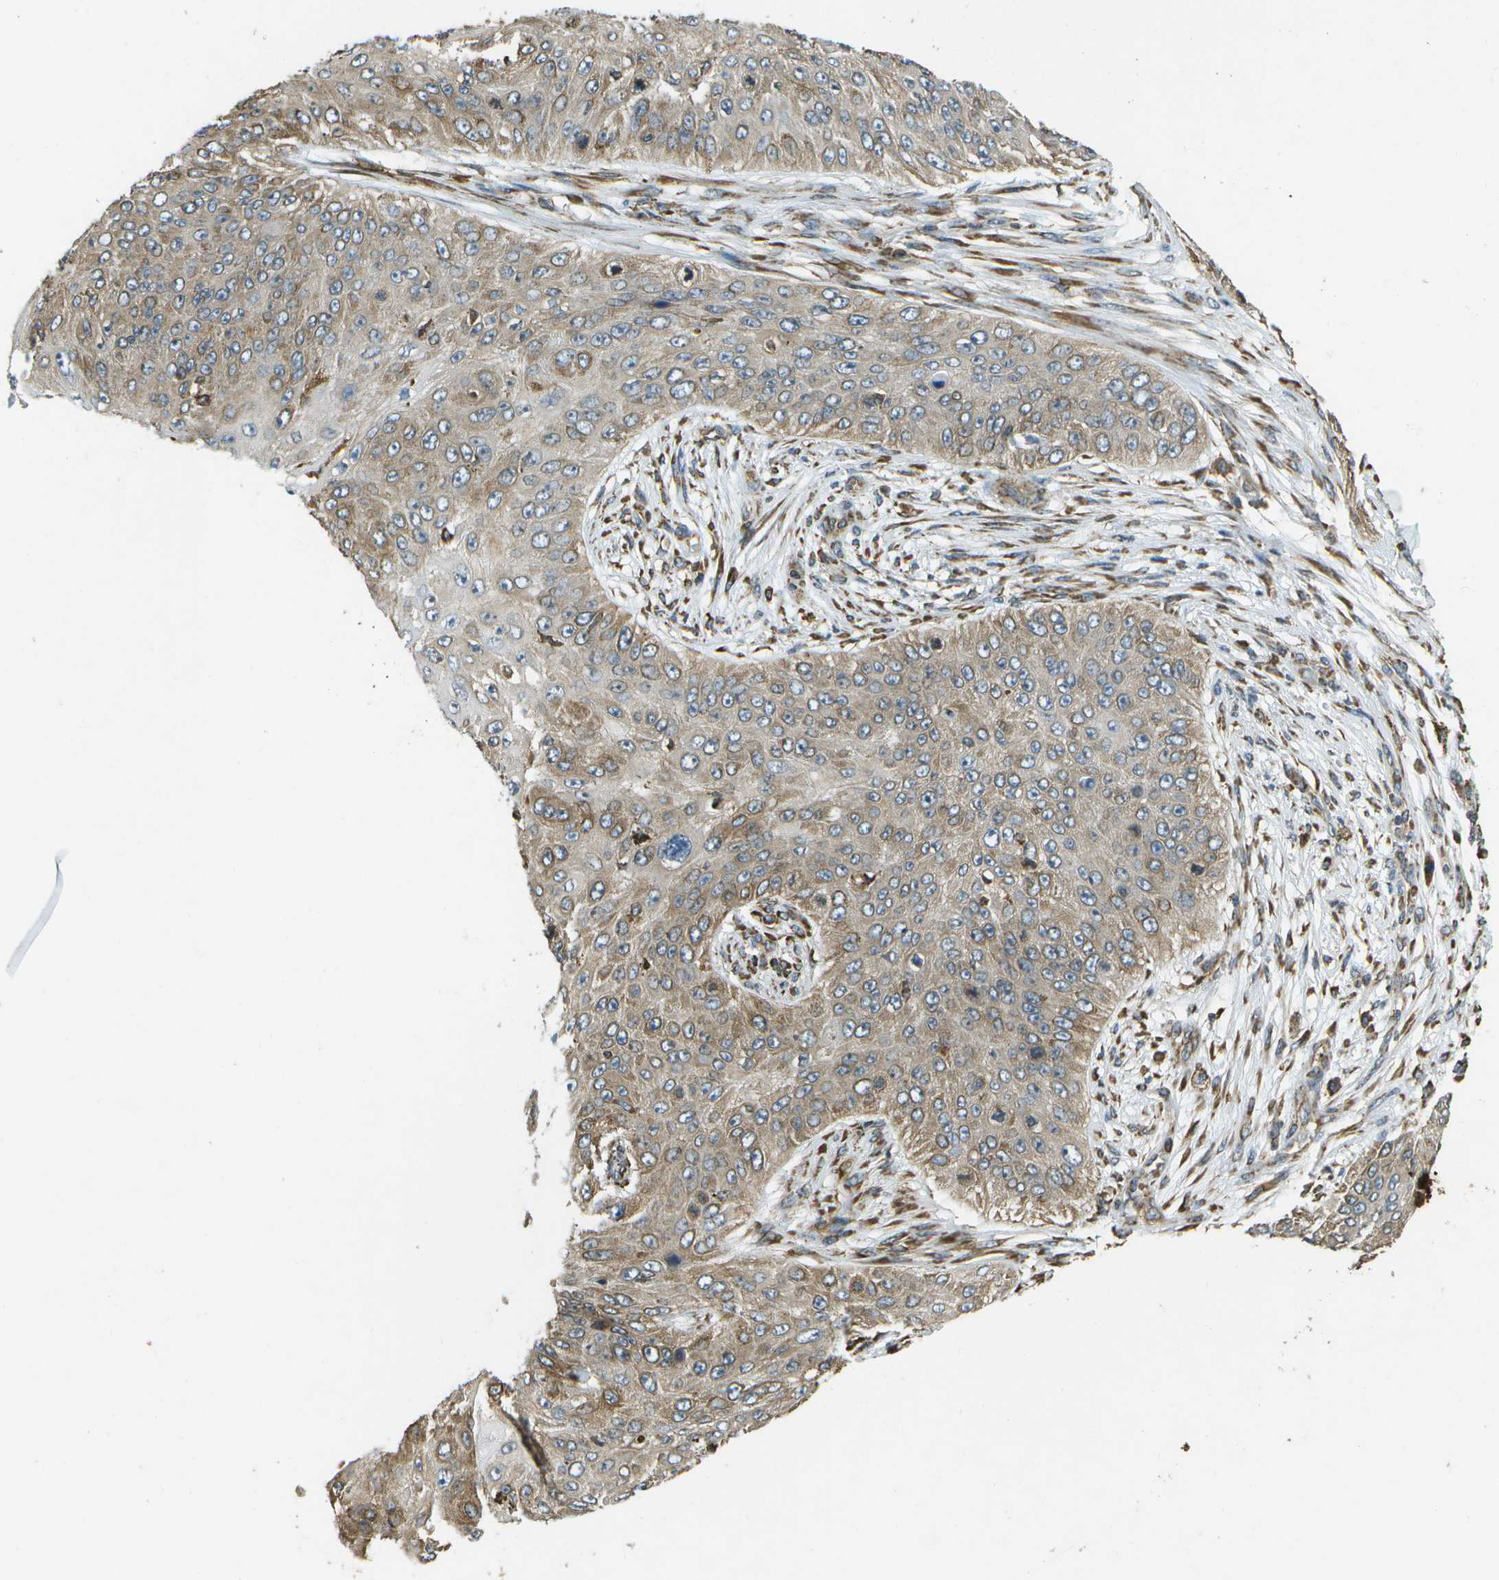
{"staining": {"intensity": "weak", "quantity": ">75%", "location": "cytoplasmic/membranous"}, "tissue": "skin cancer", "cell_type": "Tumor cells", "image_type": "cancer", "snomed": [{"axis": "morphology", "description": "Squamous cell carcinoma, NOS"}, {"axis": "topography", "description": "Skin"}], "caption": "Skin cancer tissue reveals weak cytoplasmic/membranous staining in about >75% of tumor cells", "gene": "PDIA4", "patient": {"sex": "female", "age": 80}}